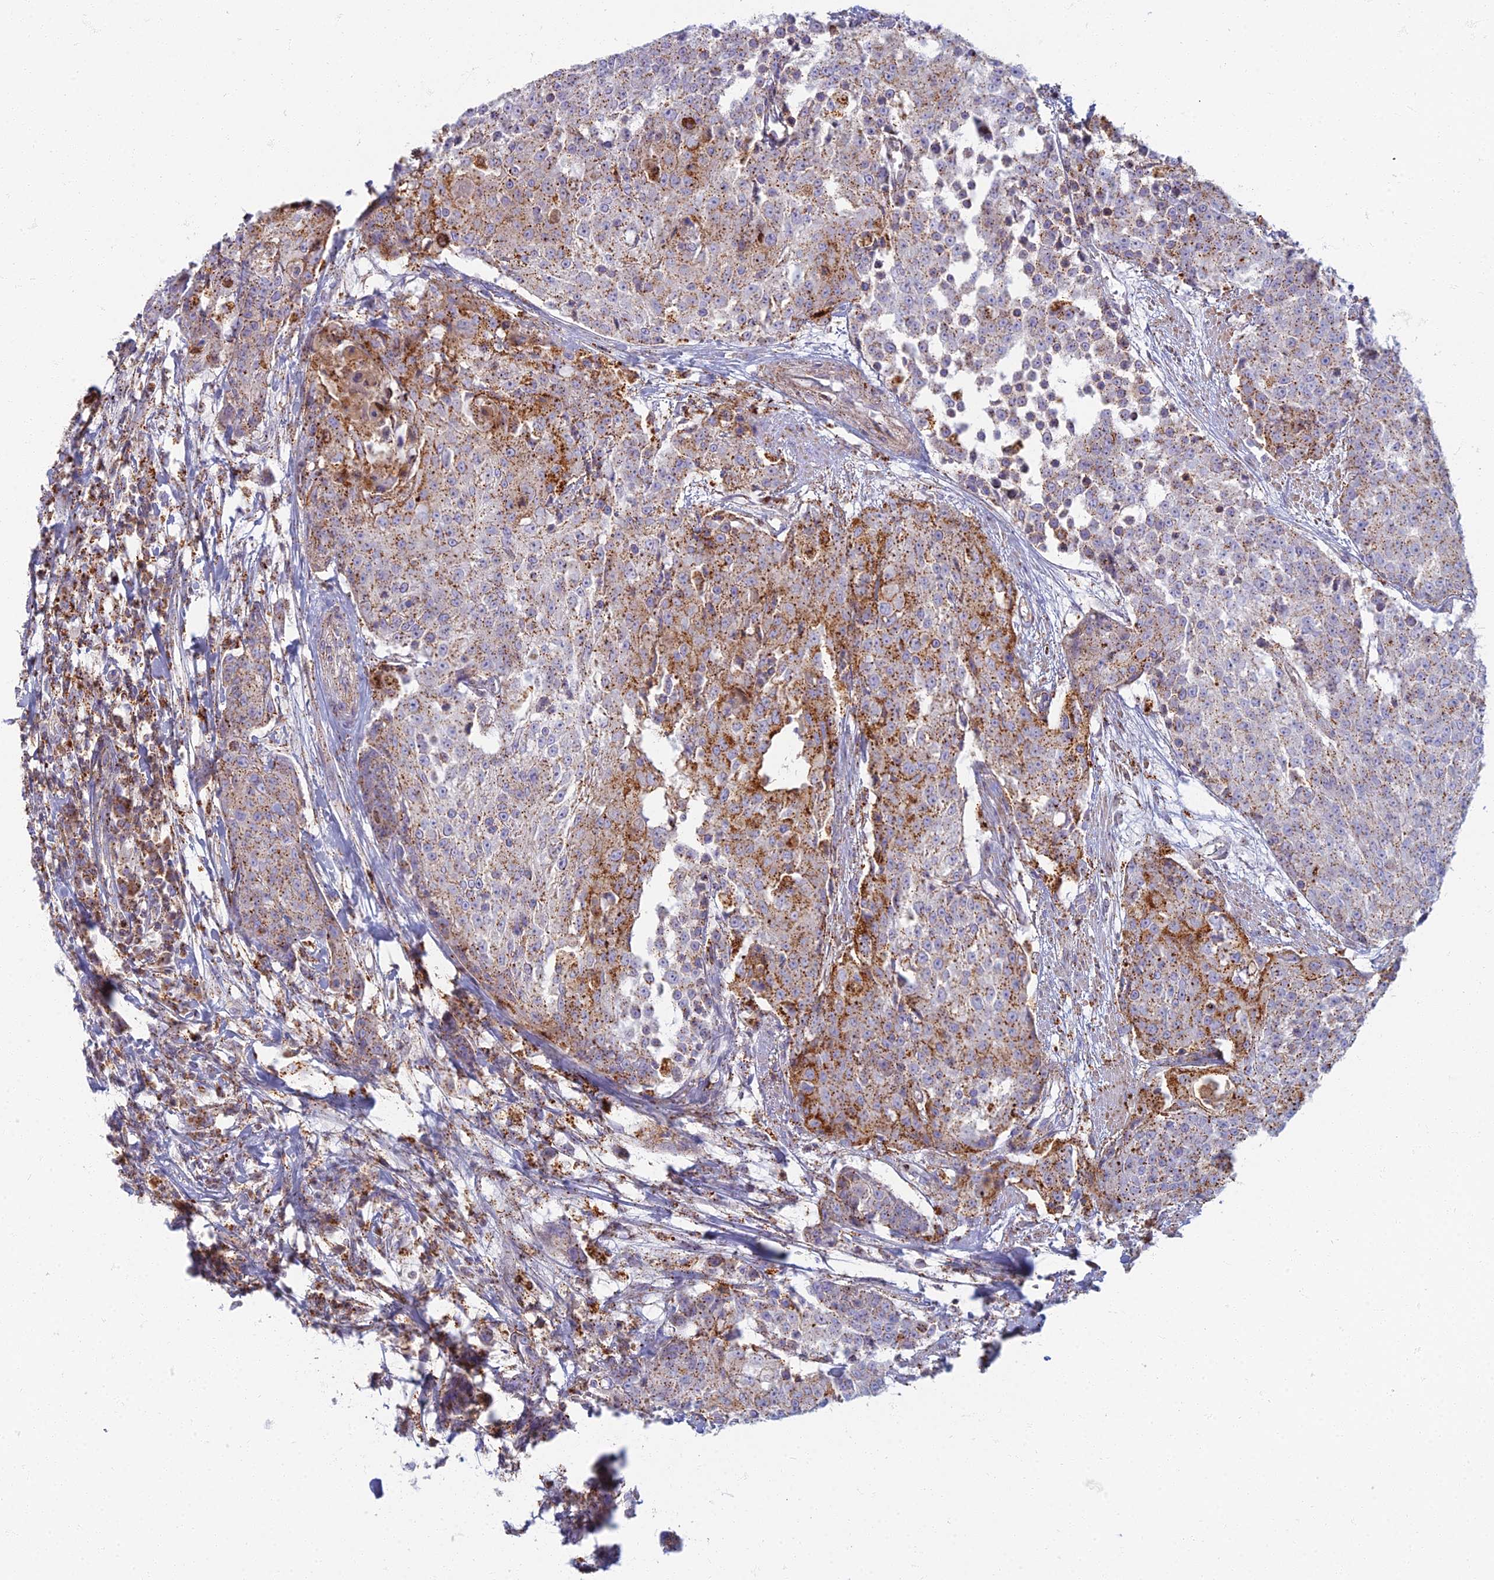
{"staining": {"intensity": "moderate", "quantity": ">75%", "location": "cytoplasmic/membranous"}, "tissue": "urothelial cancer", "cell_type": "Tumor cells", "image_type": "cancer", "snomed": [{"axis": "morphology", "description": "Urothelial carcinoma, High grade"}, {"axis": "topography", "description": "Urinary bladder"}], "caption": "Human urothelial cancer stained with a protein marker exhibits moderate staining in tumor cells.", "gene": "CHMP4B", "patient": {"sex": "female", "age": 63}}